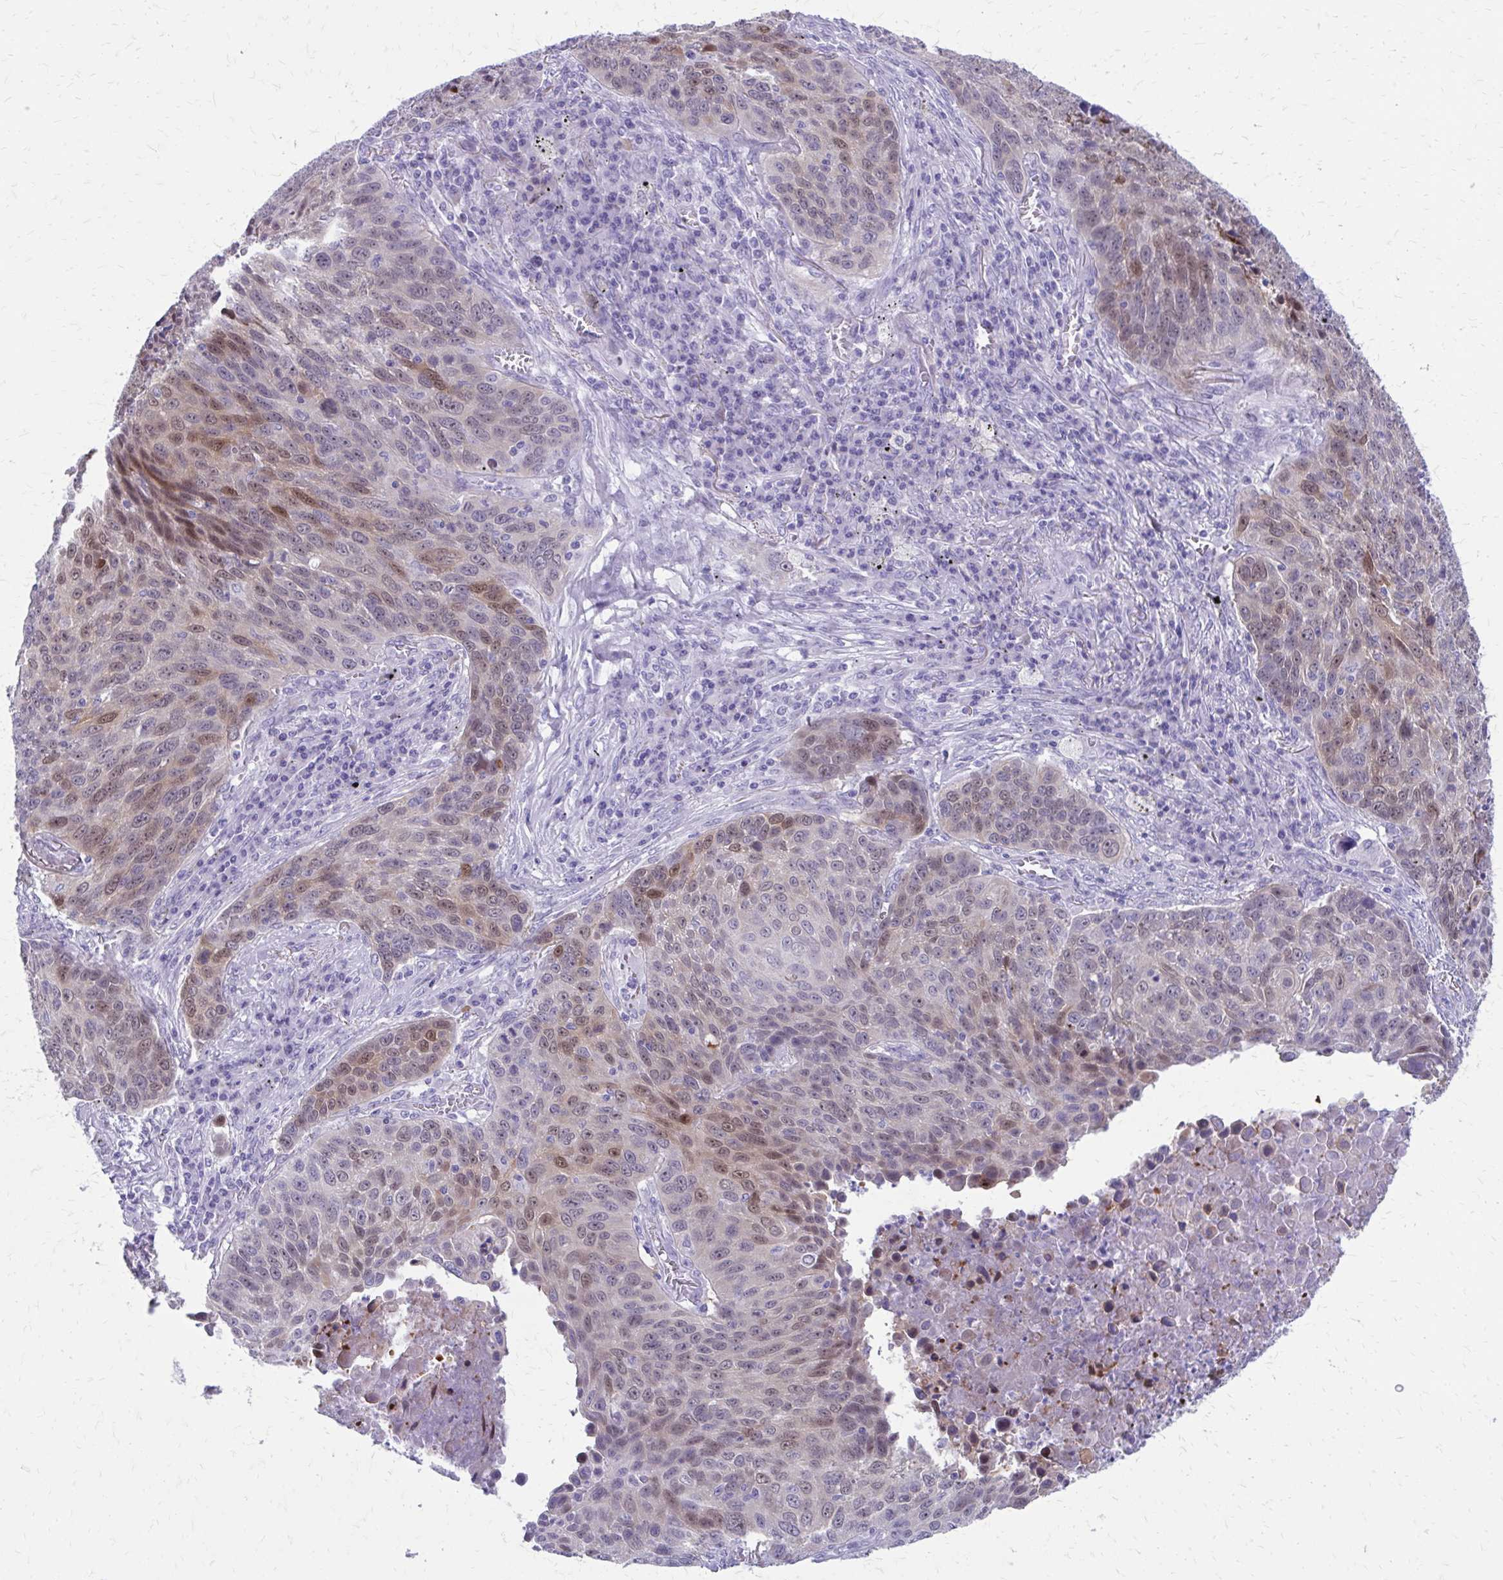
{"staining": {"intensity": "moderate", "quantity": "<25%", "location": "cytoplasmic/membranous,nuclear"}, "tissue": "lung cancer", "cell_type": "Tumor cells", "image_type": "cancer", "snomed": [{"axis": "morphology", "description": "Squamous cell carcinoma, NOS"}, {"axis": "topography", "description": "Lung"}], "caption": "This image reveals squamous cell carcinoma (lung) stained with IHC to label a protein in brown. The cytoplasmic/membranous and nuclear of tumor cells show moderate positivity for the protein. Nuclei are counter-stained blue.", "gene": "LCN15", "patient": {"sex": "male", "age": 78}}